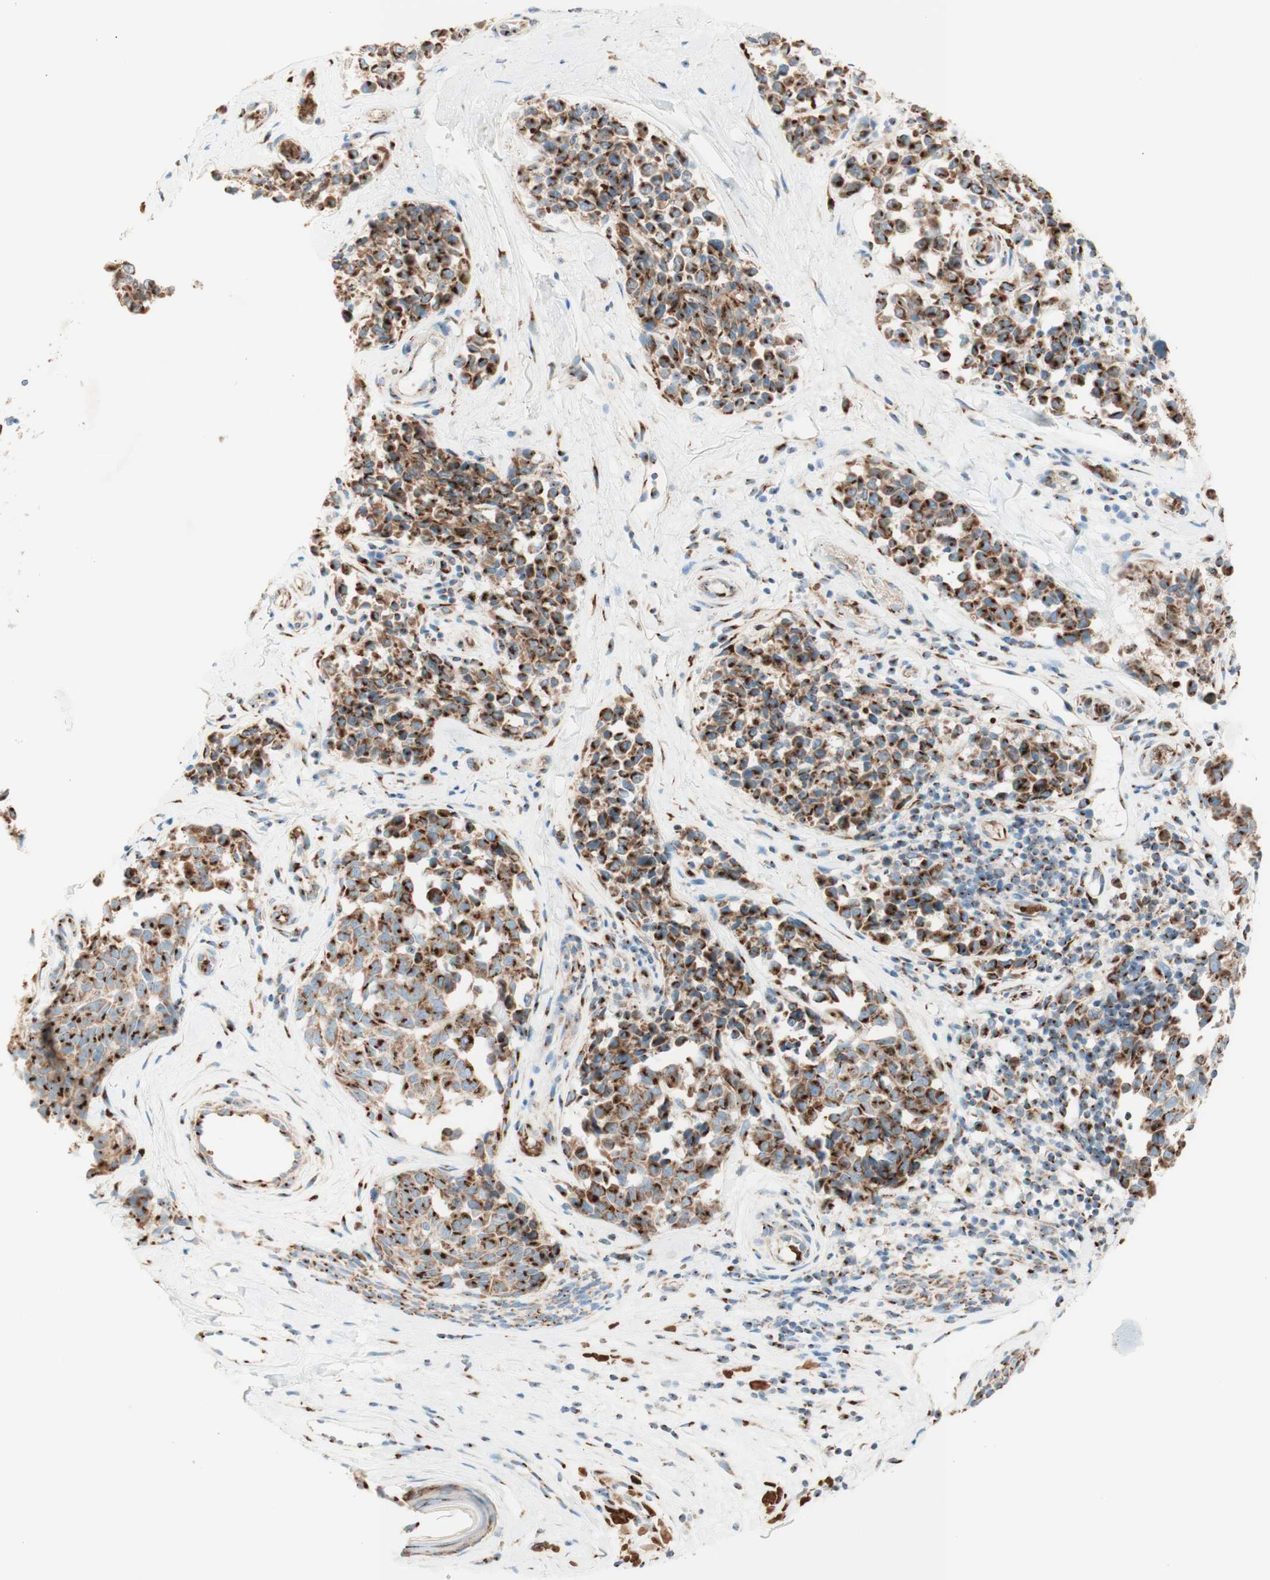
{"staining": {"intensity": "strong", "quantity": ">75%", "location": "cytoplasmic/membranous"}, "tissue": "melanoma", "cell_type": "Tumor cells", "image_type": "cancer", "snomed": [{"axis": "morphology", "description": "Malignant melanoma, NOS"}, {"axis": "topography", "description": "Skin"}], "caption": "A micrograph of human melanoma stained for a protein demonstrates strong cytoplasmic/membranous brown staining in tumor cells. The staining was performed using DAB, with brown indicating positive protein expression. Nuclei are stained blue with hematoxylin.", "gene": "GOLGB1", "patient": {"sex": "female", "age": 64}}